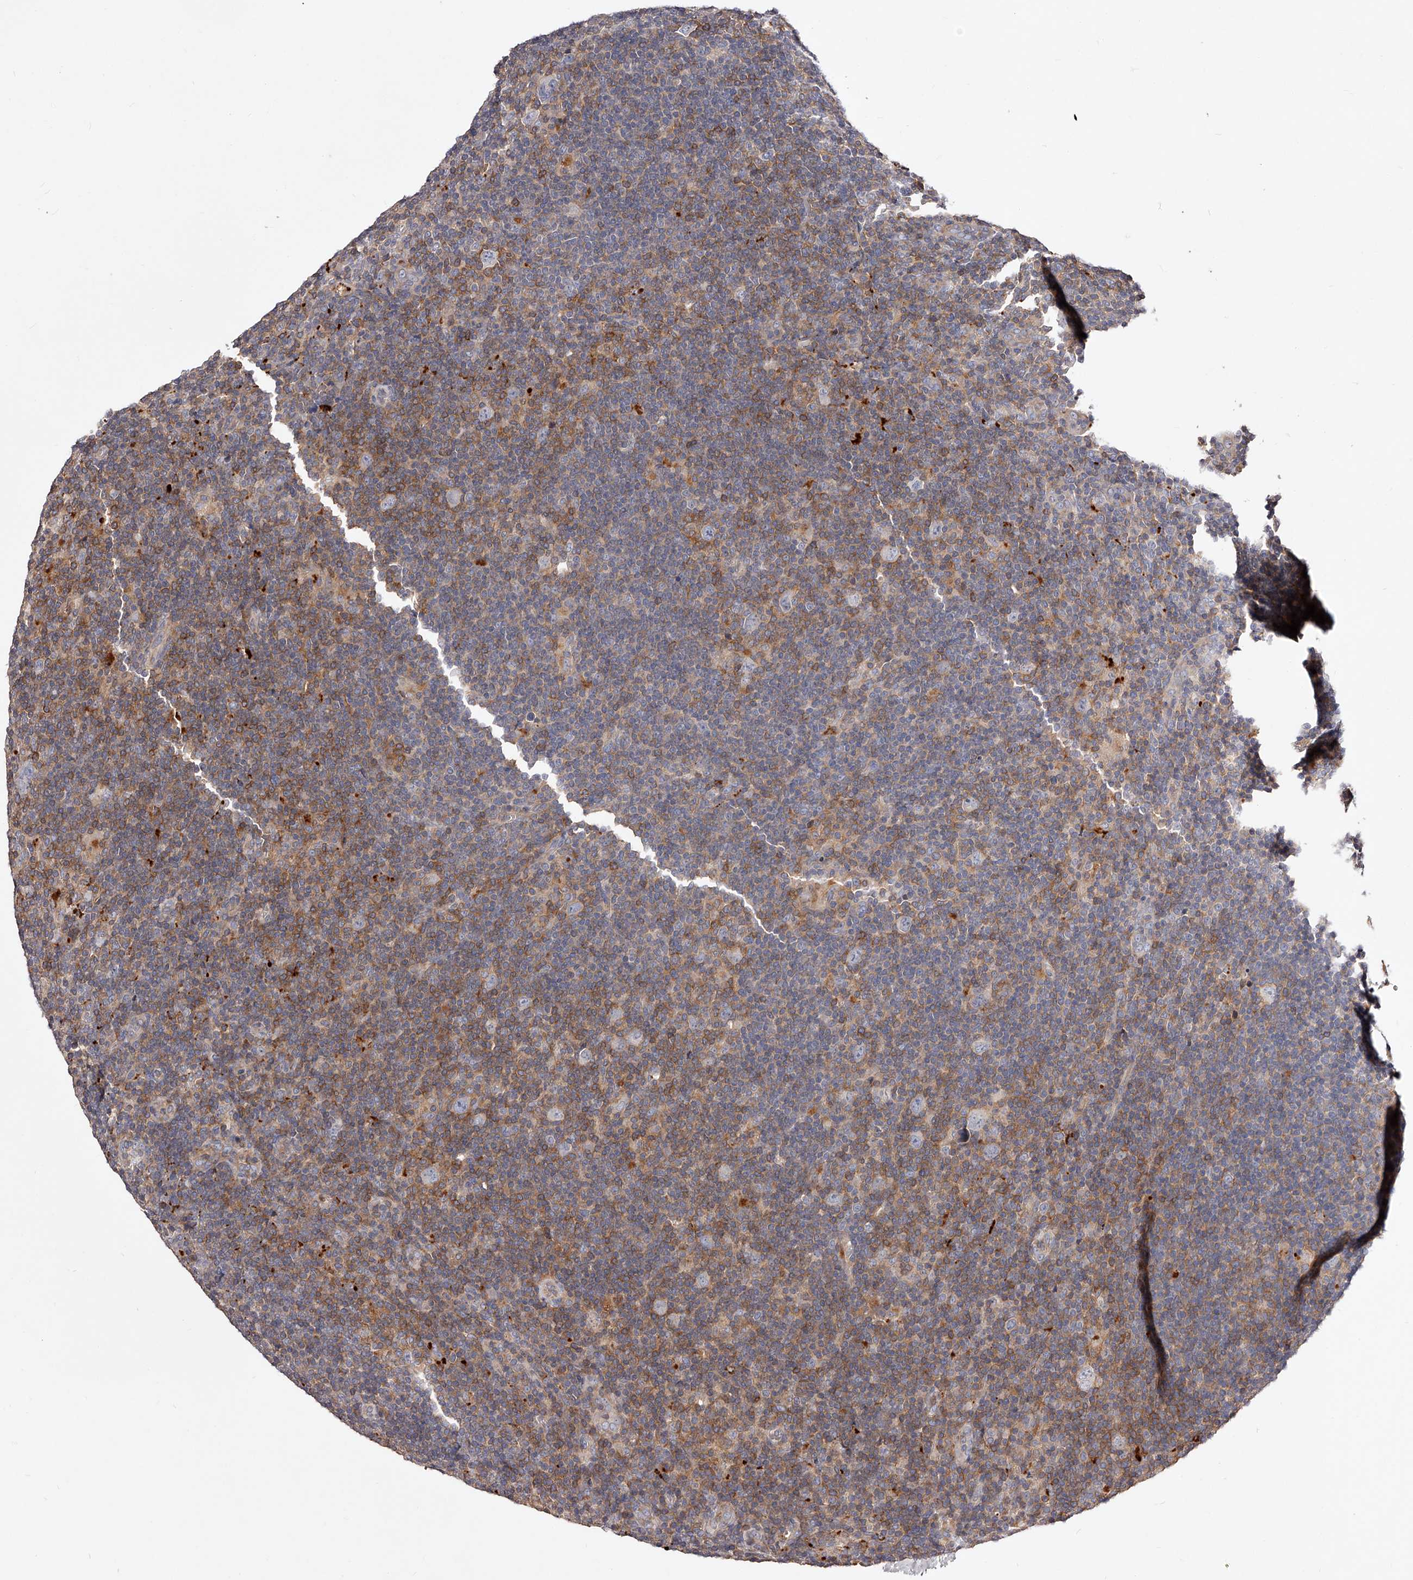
{"staining": {"intensity": "negative", "quantity": "none", "location": "none"}, "tissue": "lymphoma", "cell_type": "Tumor cells", "image_type": "cancer", "snomed": [{"axis": "morphology", "description": "Hodgkin's disease, NOS"}, {"axis": "topography", "description": "Lymph node"}], "caption": "There is no significant positivity in tumor cells of Hodgkin's disease.", "gene": "PHACTR1", "patient": {"sex": "female", "age": 57}}